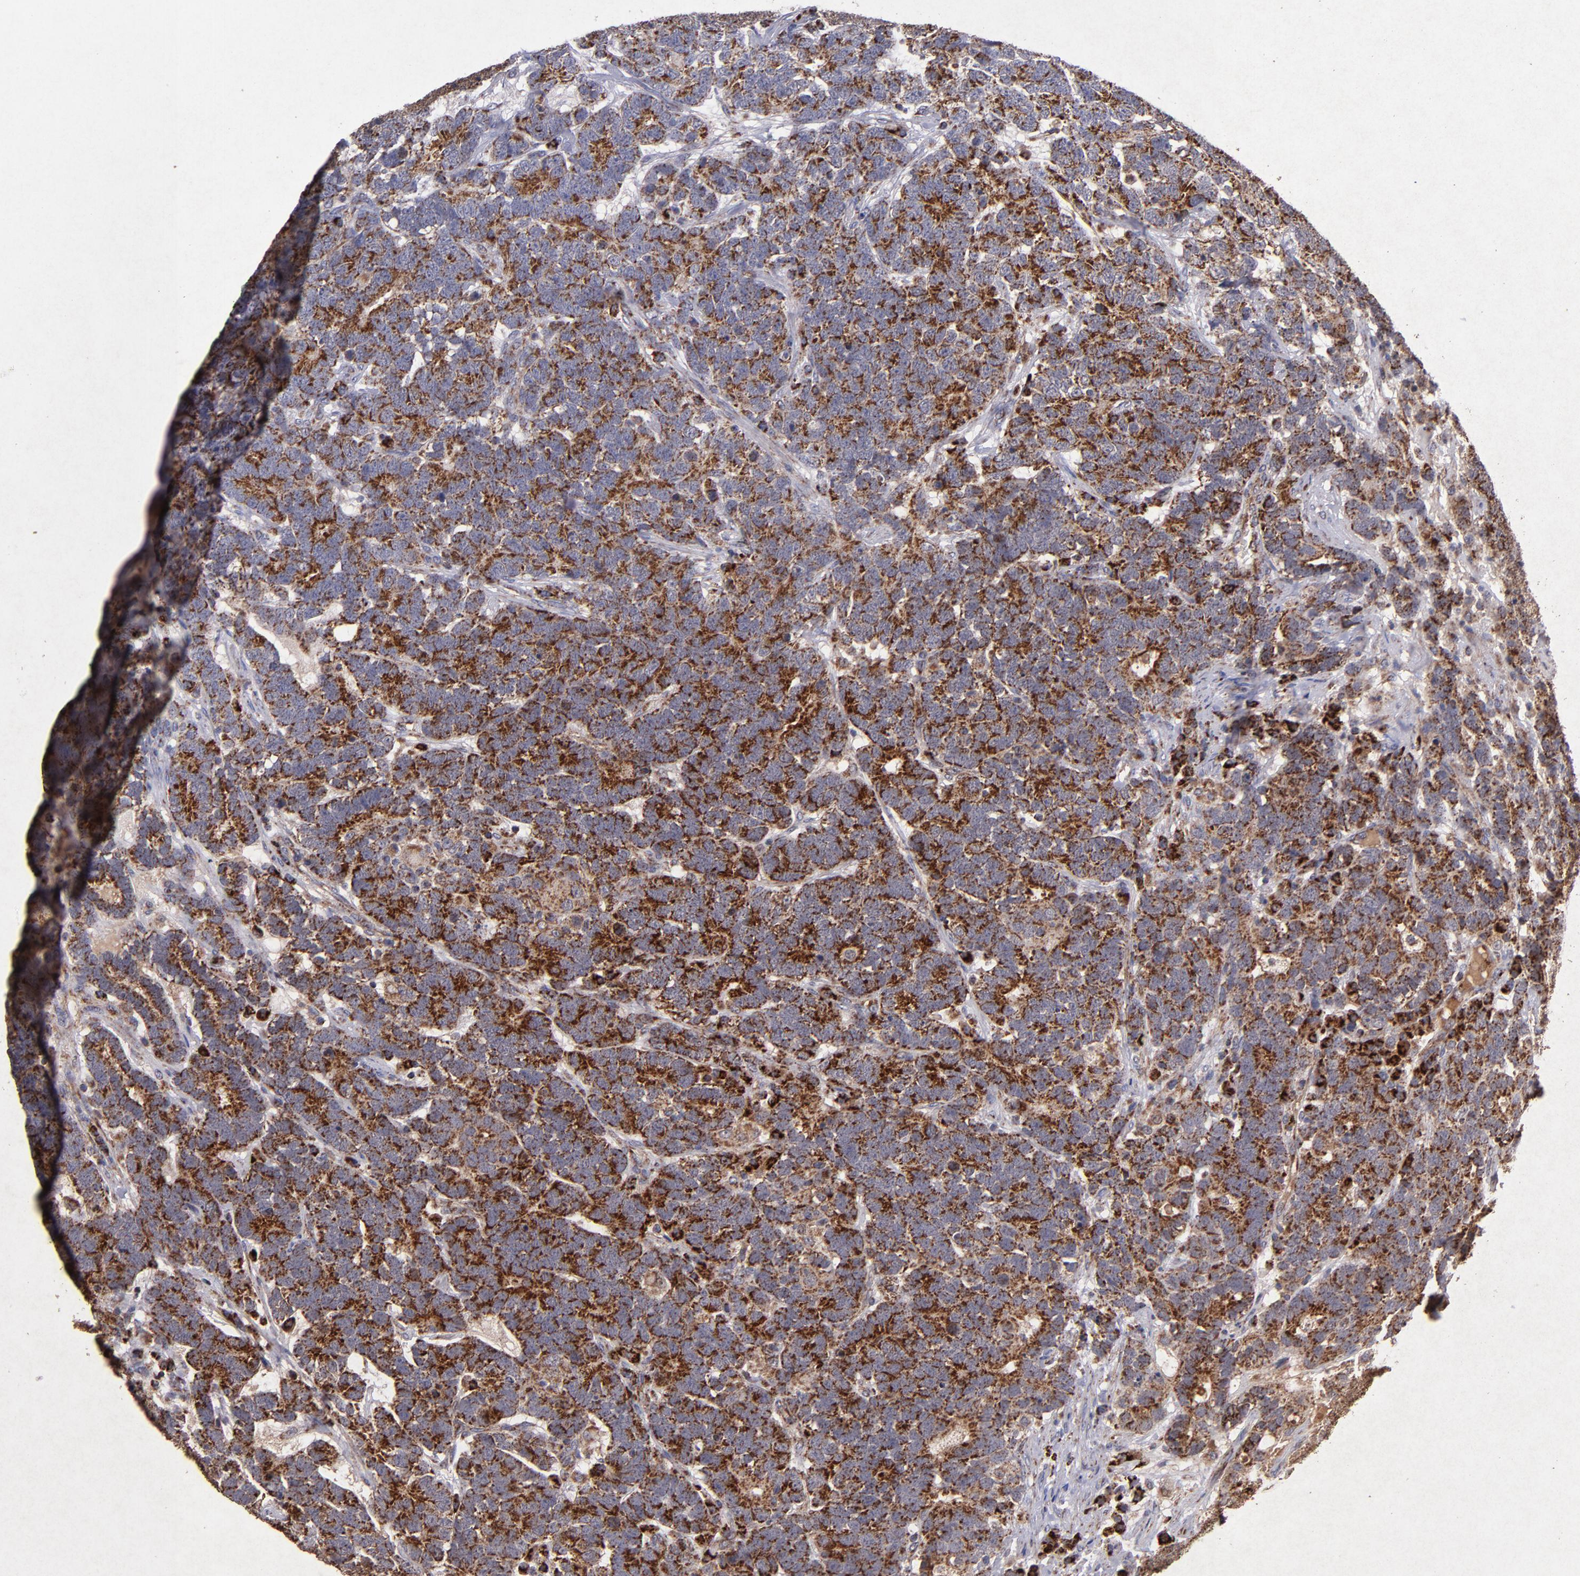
{"staining": {"intensity": "strong", "quantity": ">75%", "location": "cytoplasmic/membranous"}, "tissue": "testis cancer", "cell_type": "Tumor cells", "image_type": "cancer", "snomed": [{"axis": "morphology", "description": "Carcinoma, Embryonal, NOS"}, {"axis": "topography", "description": "Testis"}], "caption": "Brown immunohistochemical staining in testis cancer exhibits strong cytoplasmic/membranous expression in approximately >75% of tumor cells. The staining was performed using DAB (3,3'-diaminobenzidine), with brown indicating positive protein expression. Nuclei are stained blue with hematoxylin.", "gene": "TIMM9", "patient": {"sex": "male", "age": 26}}